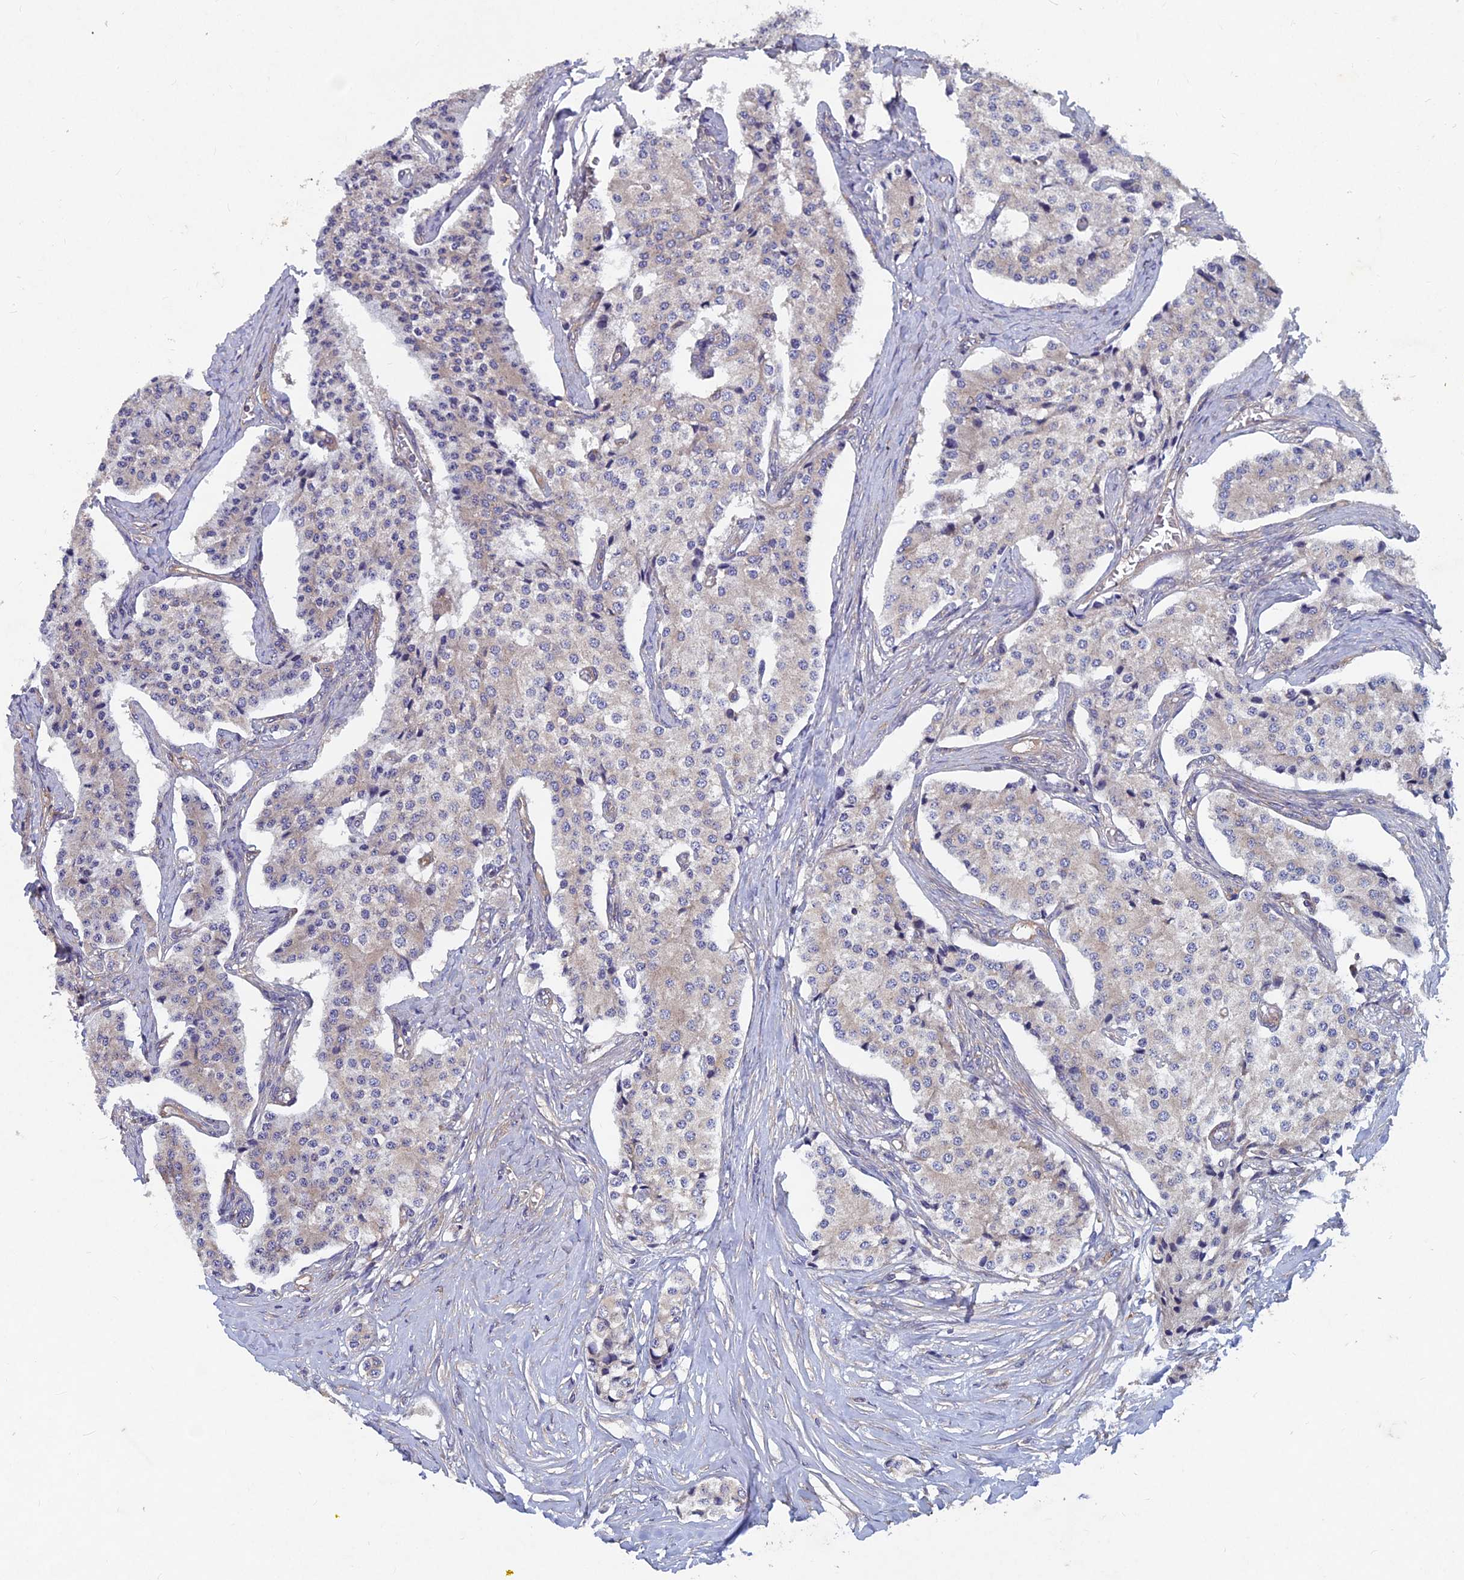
{"staining": {"intensity": "negative", "quantity": "none", "location": "none"}, "tissue": "carcinoid", "cell_type": "Tumor cells", "image_type": "cancer", "snomed": [{"axis": "morphology", "description": "Carcinoid, malignant, NOS"}, {"axis": "topography", "description": "Colon"}], "caption": "There is no significant staining in tumor cells of malignant carcinoid.", "gene": "NCAPG", "patient": {"sex": "female", "age": 52}}